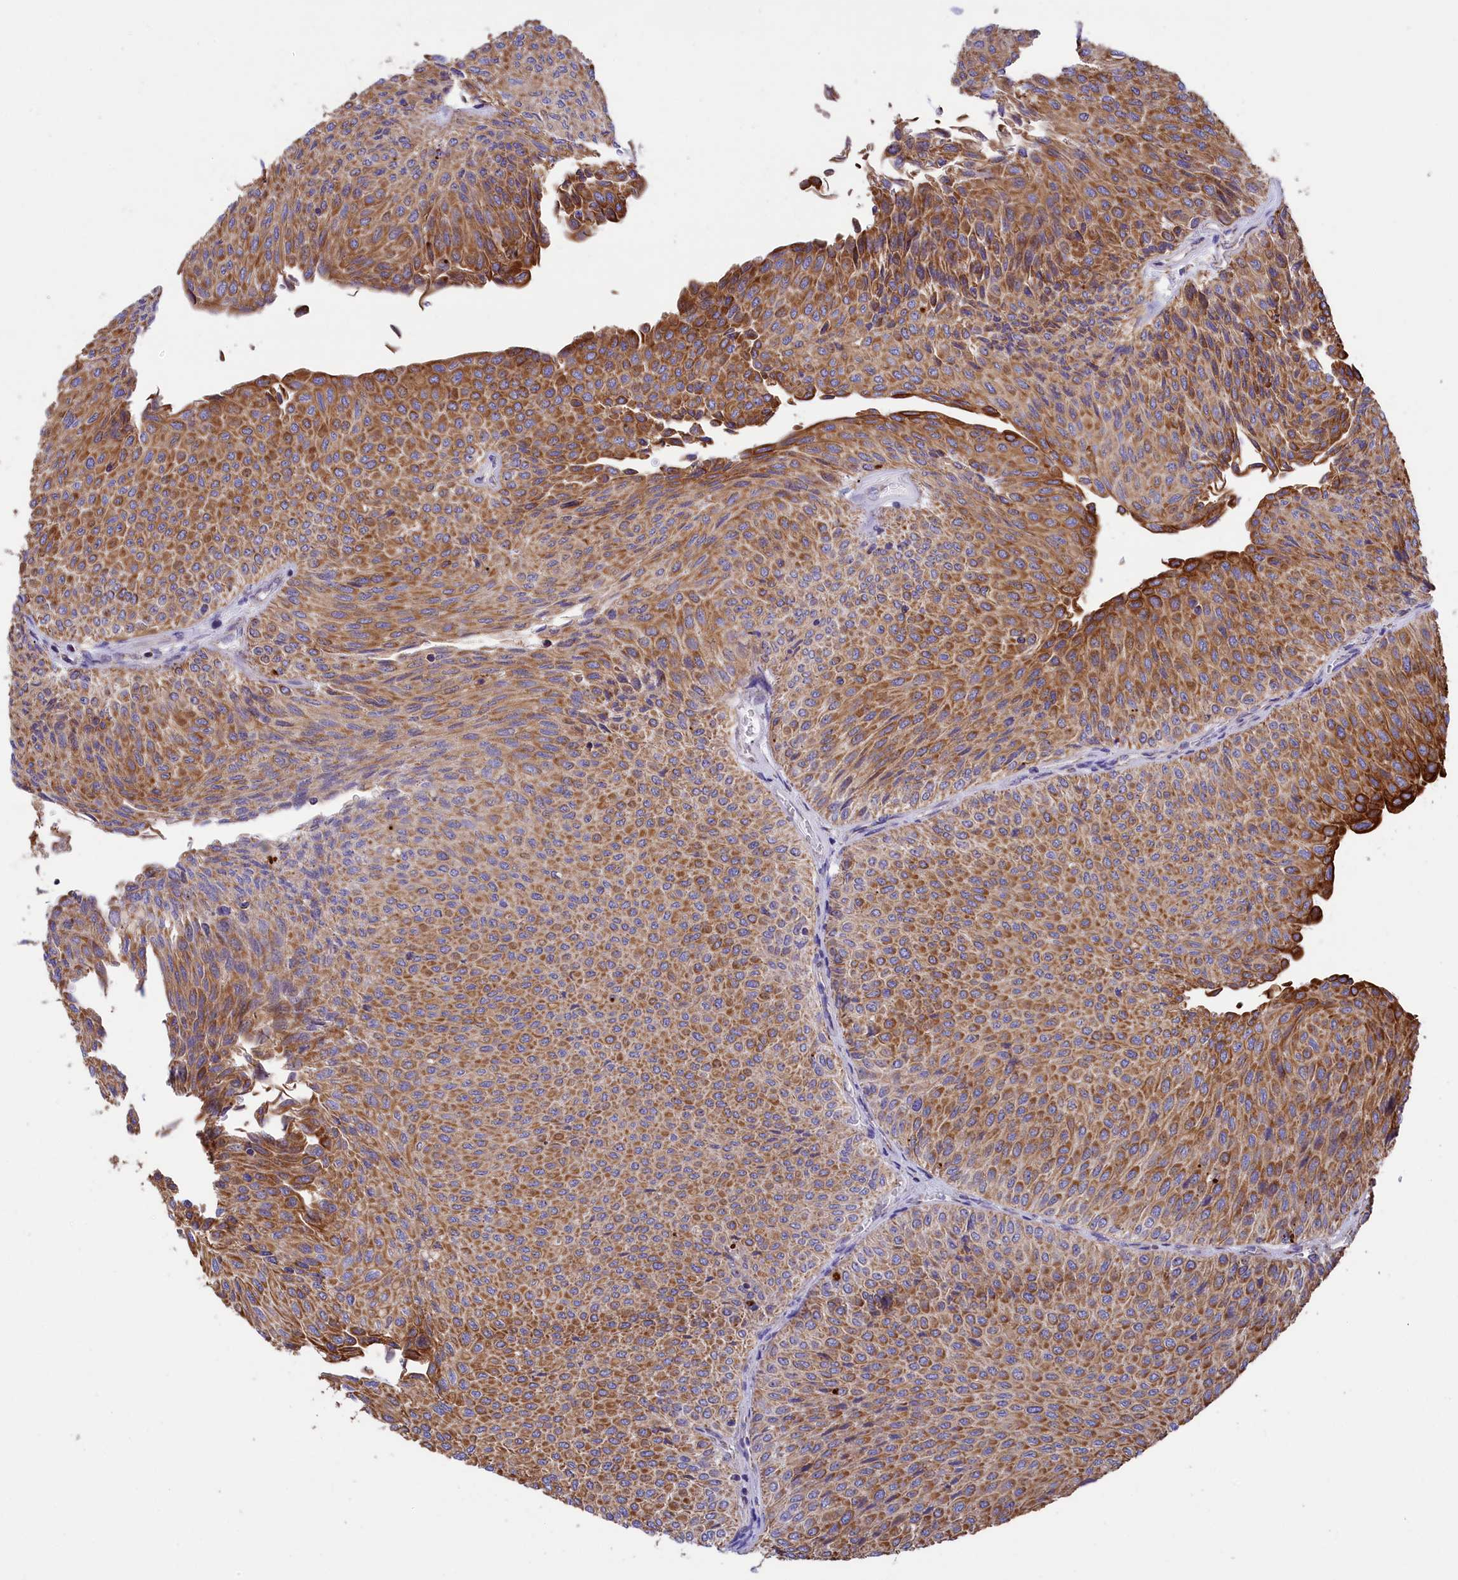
{"staining": {"intensity": "moderate", "quantity": ">75%", "location": "cytoplasmic/membranous"}, "tissue": "urothelial cancer", "cell_type": "Tumor cells", "image_type": "cancer", "snomed": [{"axis": "morphology", "description": "Urothelial carcinoma, Low grade"}, {"axis": "topography", "description": "Urinary bladder"}], "caption": "A brown stain highlights moderate cytoplasmic/membranous positivity of a protein in low-grade urothelial carcinoma tumor cells.", "gene": "GATB", "patient": {"sex": "male", "age": 78}}